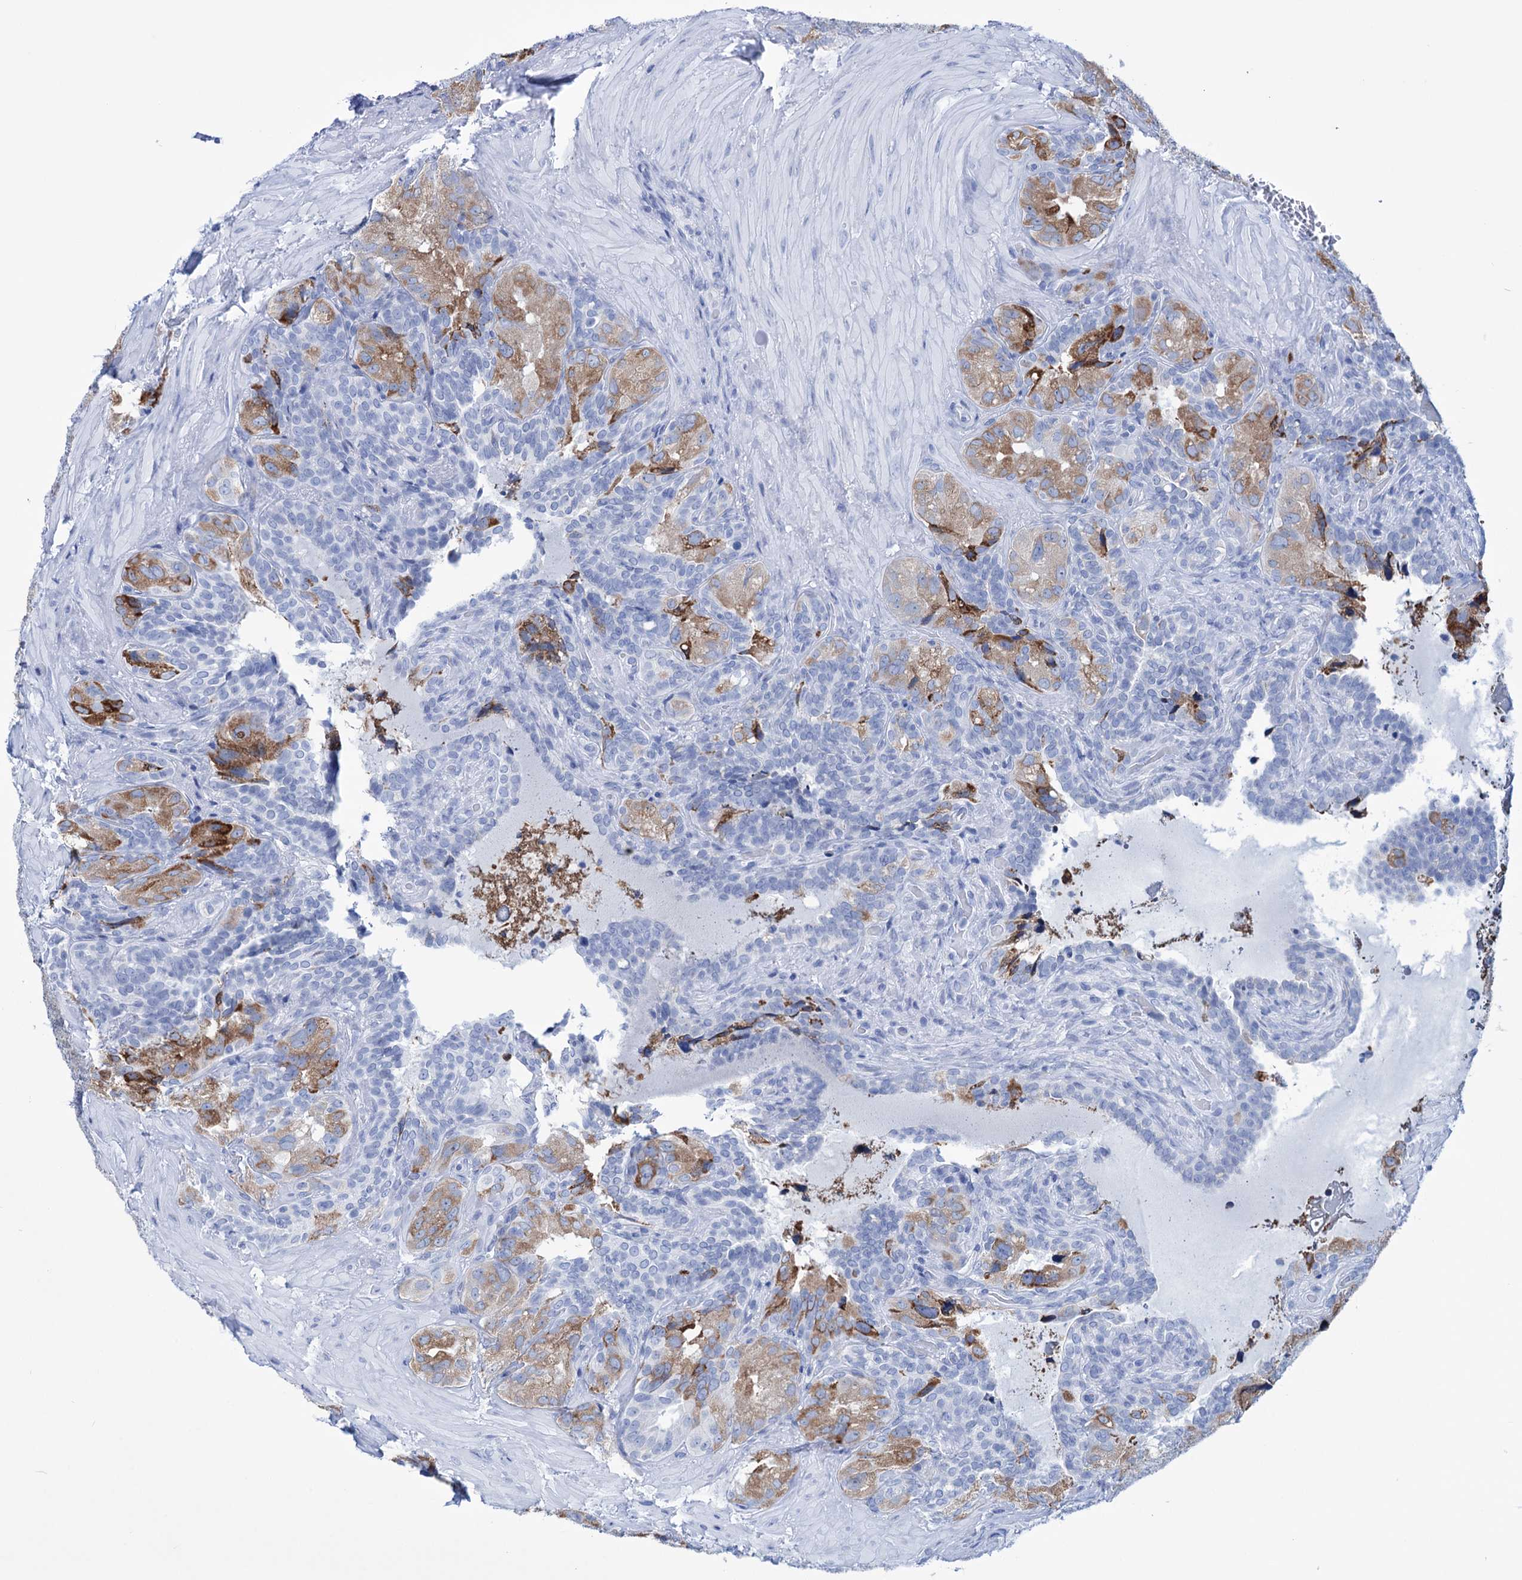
{"staining": {"intensity": "moderate", "quantity": "<25%", "location": "cytoplasmic/membranous"}, "tissue": "seminal vesicle", "cell_type": "Glandular cells", "image_type": "normal", "snomed": [{"axis": "morphology", "description": "Normal tissue, NOS"}, {"axis": "topography", "description": "Seminal veicle"}, {"axis": "topography", "description": "Peripheral nerve tissue"}], "caption": "Human seminal vesicle stained for a protein (brown) exhibits moderate cytoplasmic/membranous positive staining in approximately <25% of glandular cells.", "gene": "FBXW12", "patient": {"sex": "male", "age": 67}}